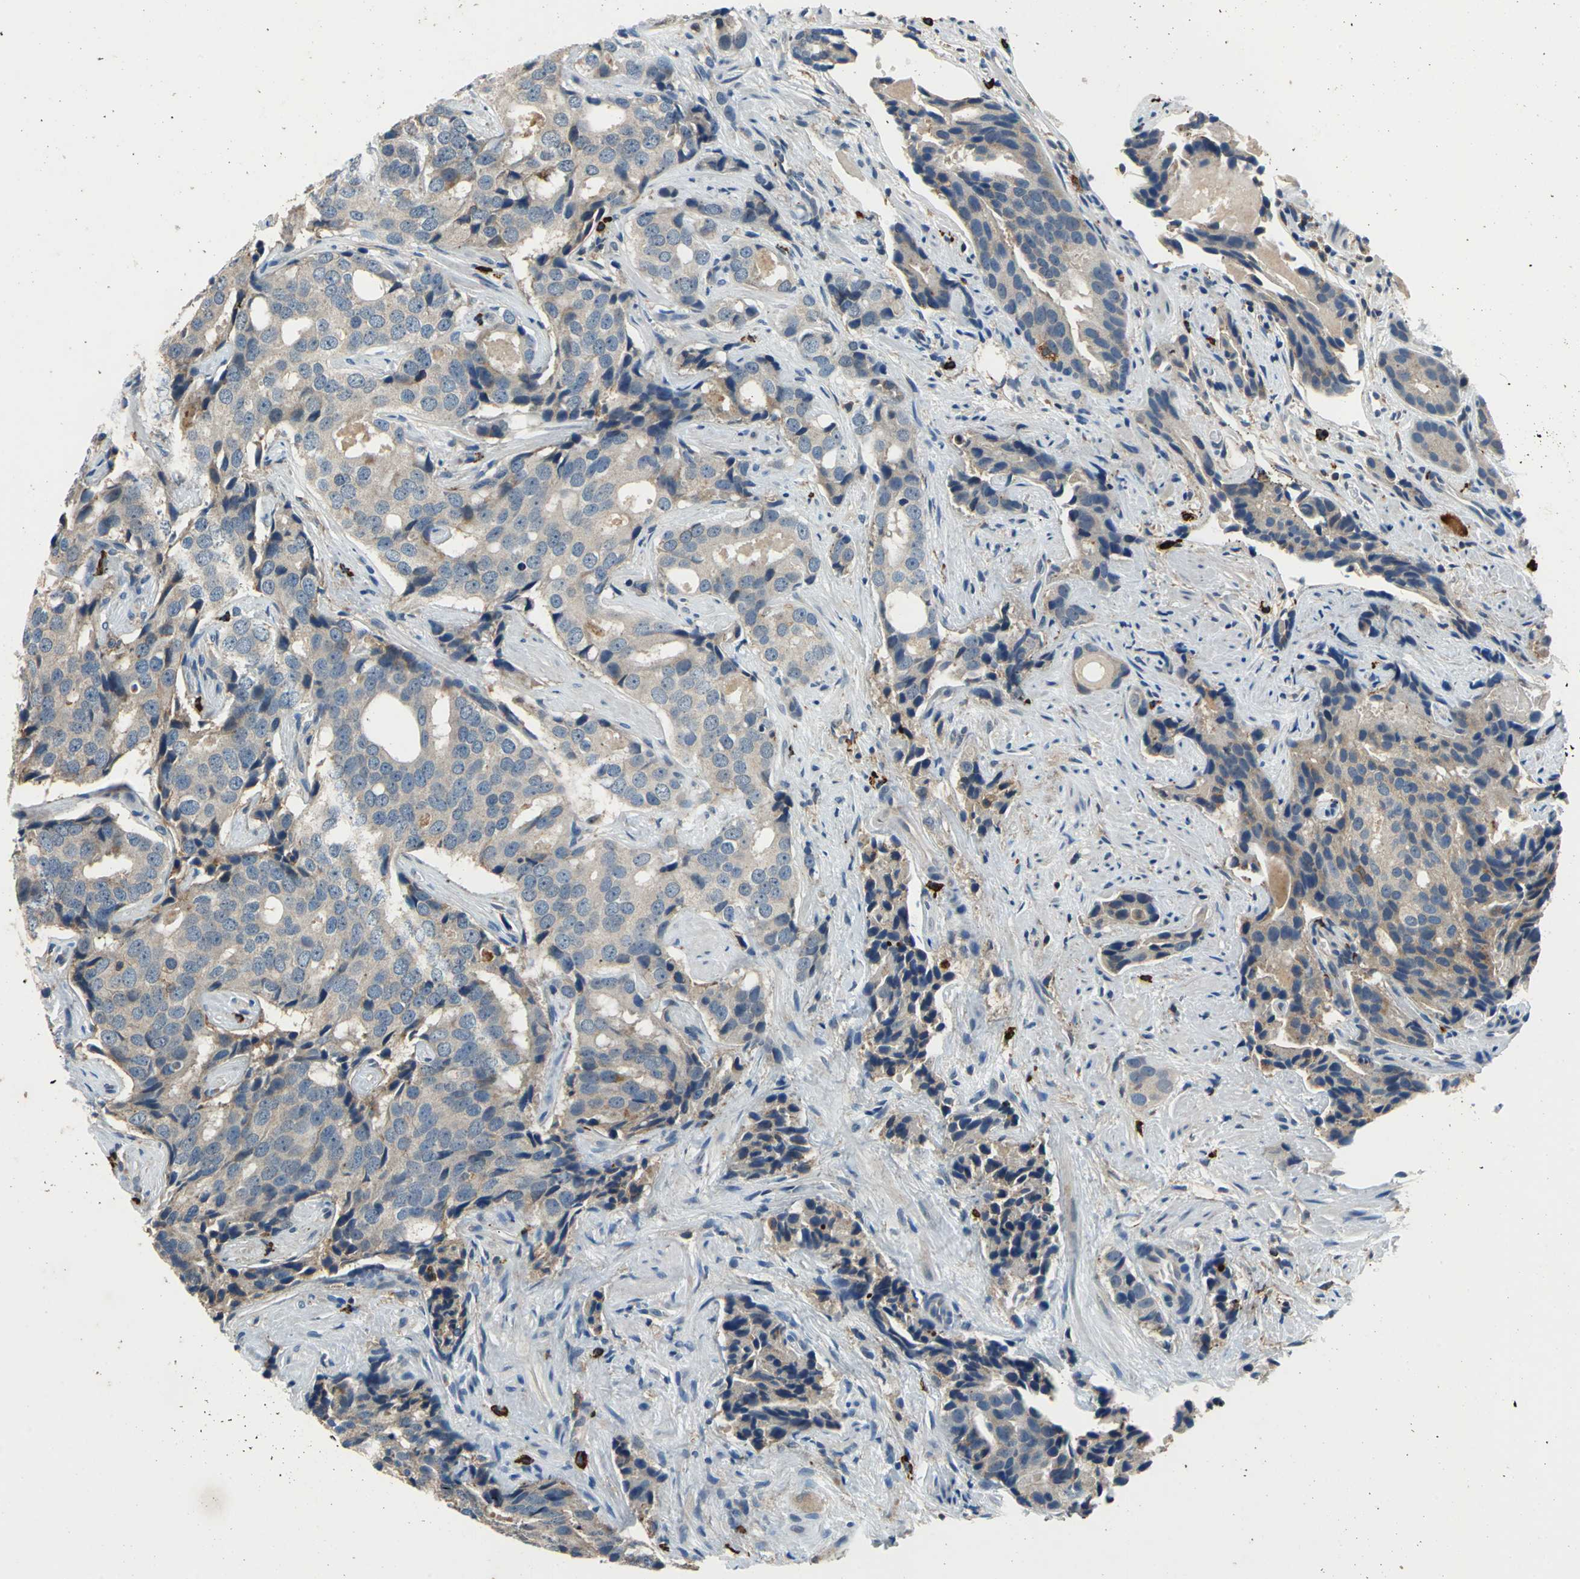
{"staining": {"intensity": "weak", "quantity": ">75%", "location": "cytoplasmic/membranous"}, "tissue": "prostate cancer", "cell_type": "Tumor cells", "image_type": "cancer", "snomed": [{"axis": "morphology", "description": "Adenocarcinoma, High grade"}, {"axis": "topography", "description": "Prostate"}], "caption": "Immunohistochemistry of human adenocarcinoma (high-grade) (prostate) shows low levels of weak cytoplasmic/membranous expression in approximately >75% of tumor cells.", "gene": "SLC19A2", "patient": {"sex": "male", "age": 58}}